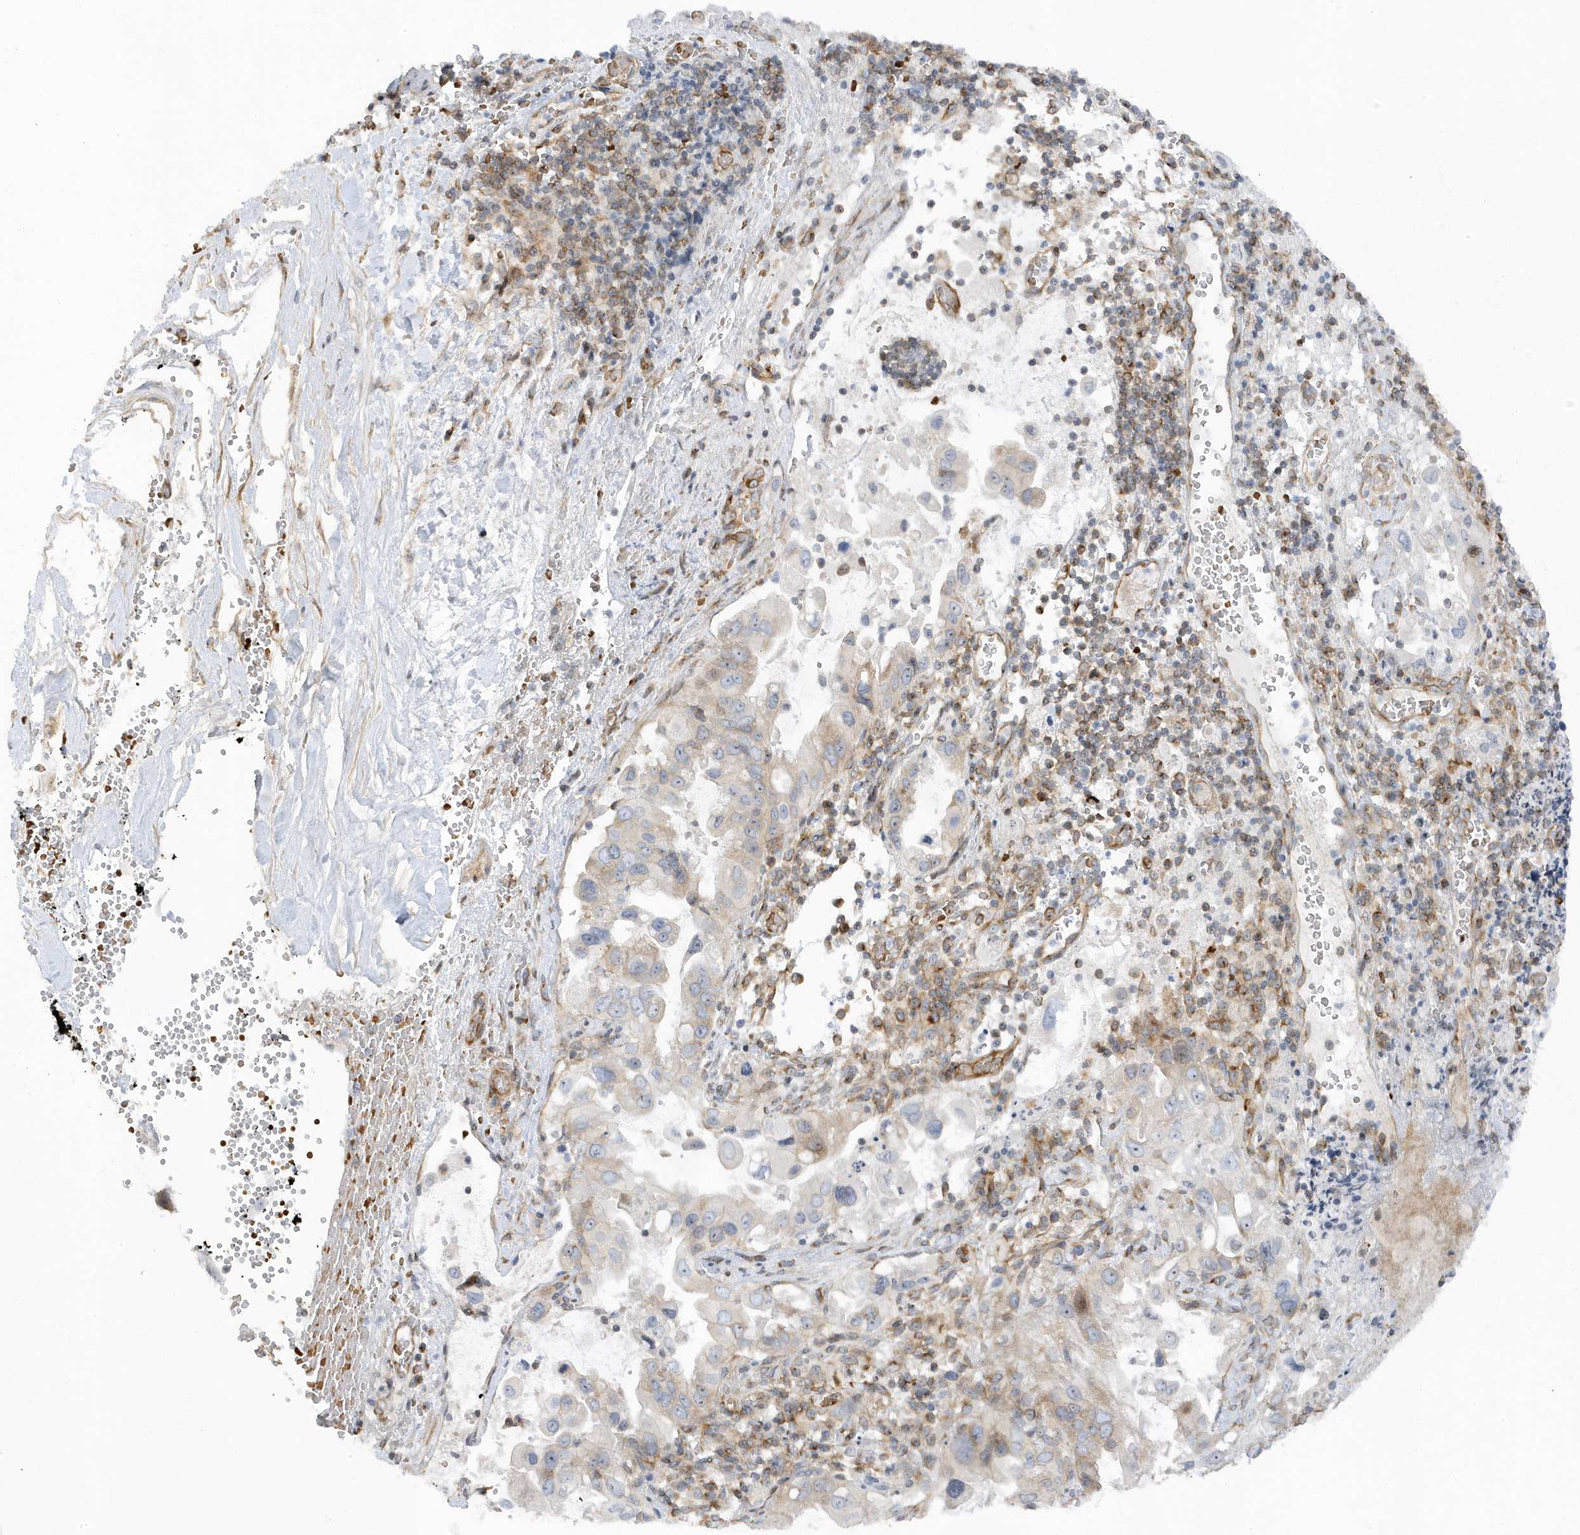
{"staining": {"intensity": "weak", "quantity": "<25%", "location": "cytoplasmic/membranous"}, "tissue": "pancreatic cancer", "cell_type": "Tumor cells", "image_type": "cancer", "snomed": [{"axis": "morphology", "description": "Inflammation, NOS"}, {"axis": "morphology", "description": "Adenocarcinoma, NOS"}, {"axis": "topography", "description": "Pancreas"}], "caption": "The photomicrograph exhibits no staining of tumor cells in adenocarcinoma (pancreatic). Nuclei are stained in blue.", "gene": "MAP7D3", "patient": {"sex": "female", "age": 56}}